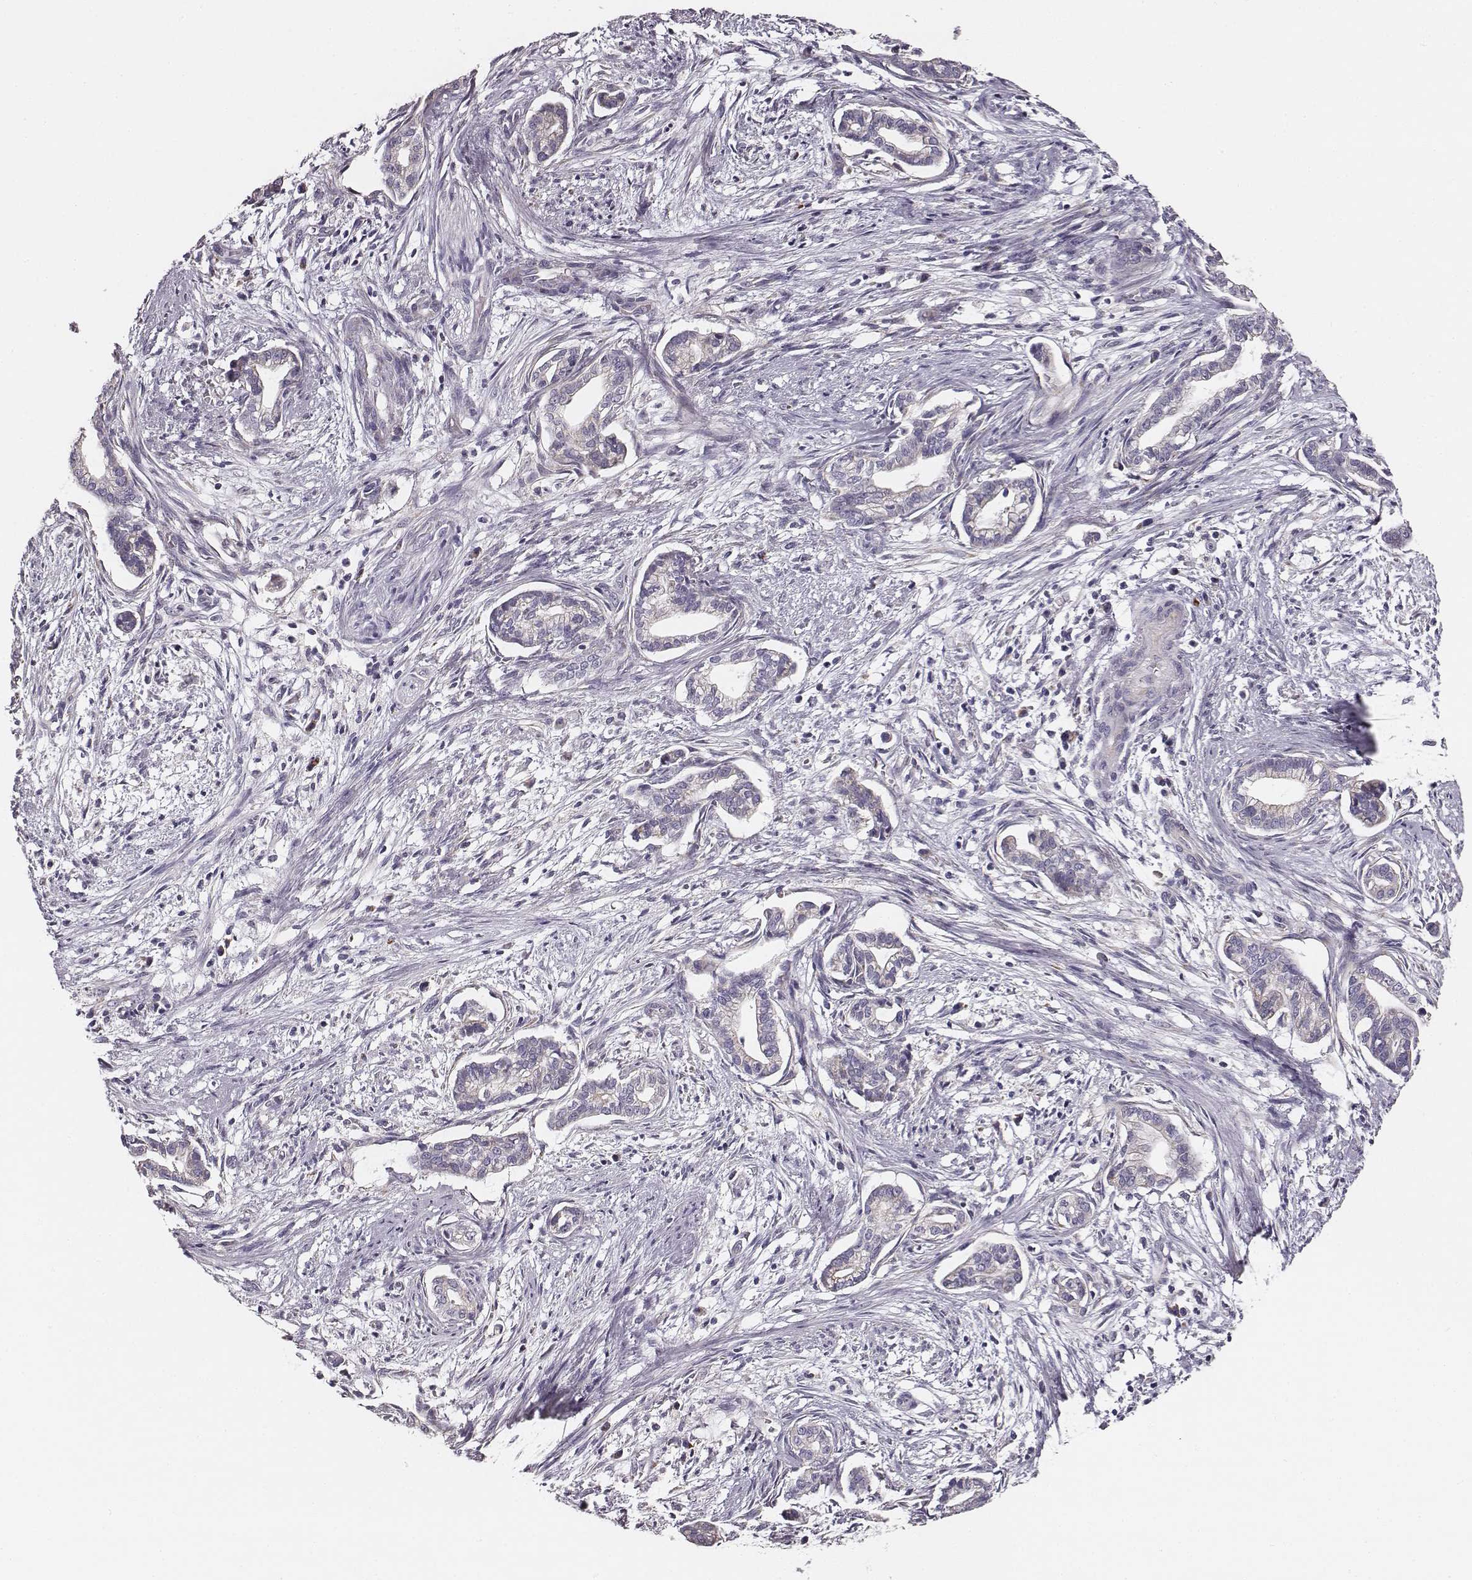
{"staining": {"intensity": "negative", "quantity": "none", "location": "none"}, "tissue": "cervical cancer", "cell_type": "Tumor cells", "image_type": "cancer", "snomed": [{"axis": "morphology", "description": "Adenocarcinoma, NOS"}, {"axis": "topography", "description": "Cervix"}], "caption": "An IHC image of cervical adenocarcinoma is shown. There is no staining in tumor cells of cervical adenocarcinoma. The staining is performed using DAB brown chromogen with nuclei counter-stained in using hematoxylin.", "gene": "UBL4B", "patient": {"sex": "female", "age": 62}}